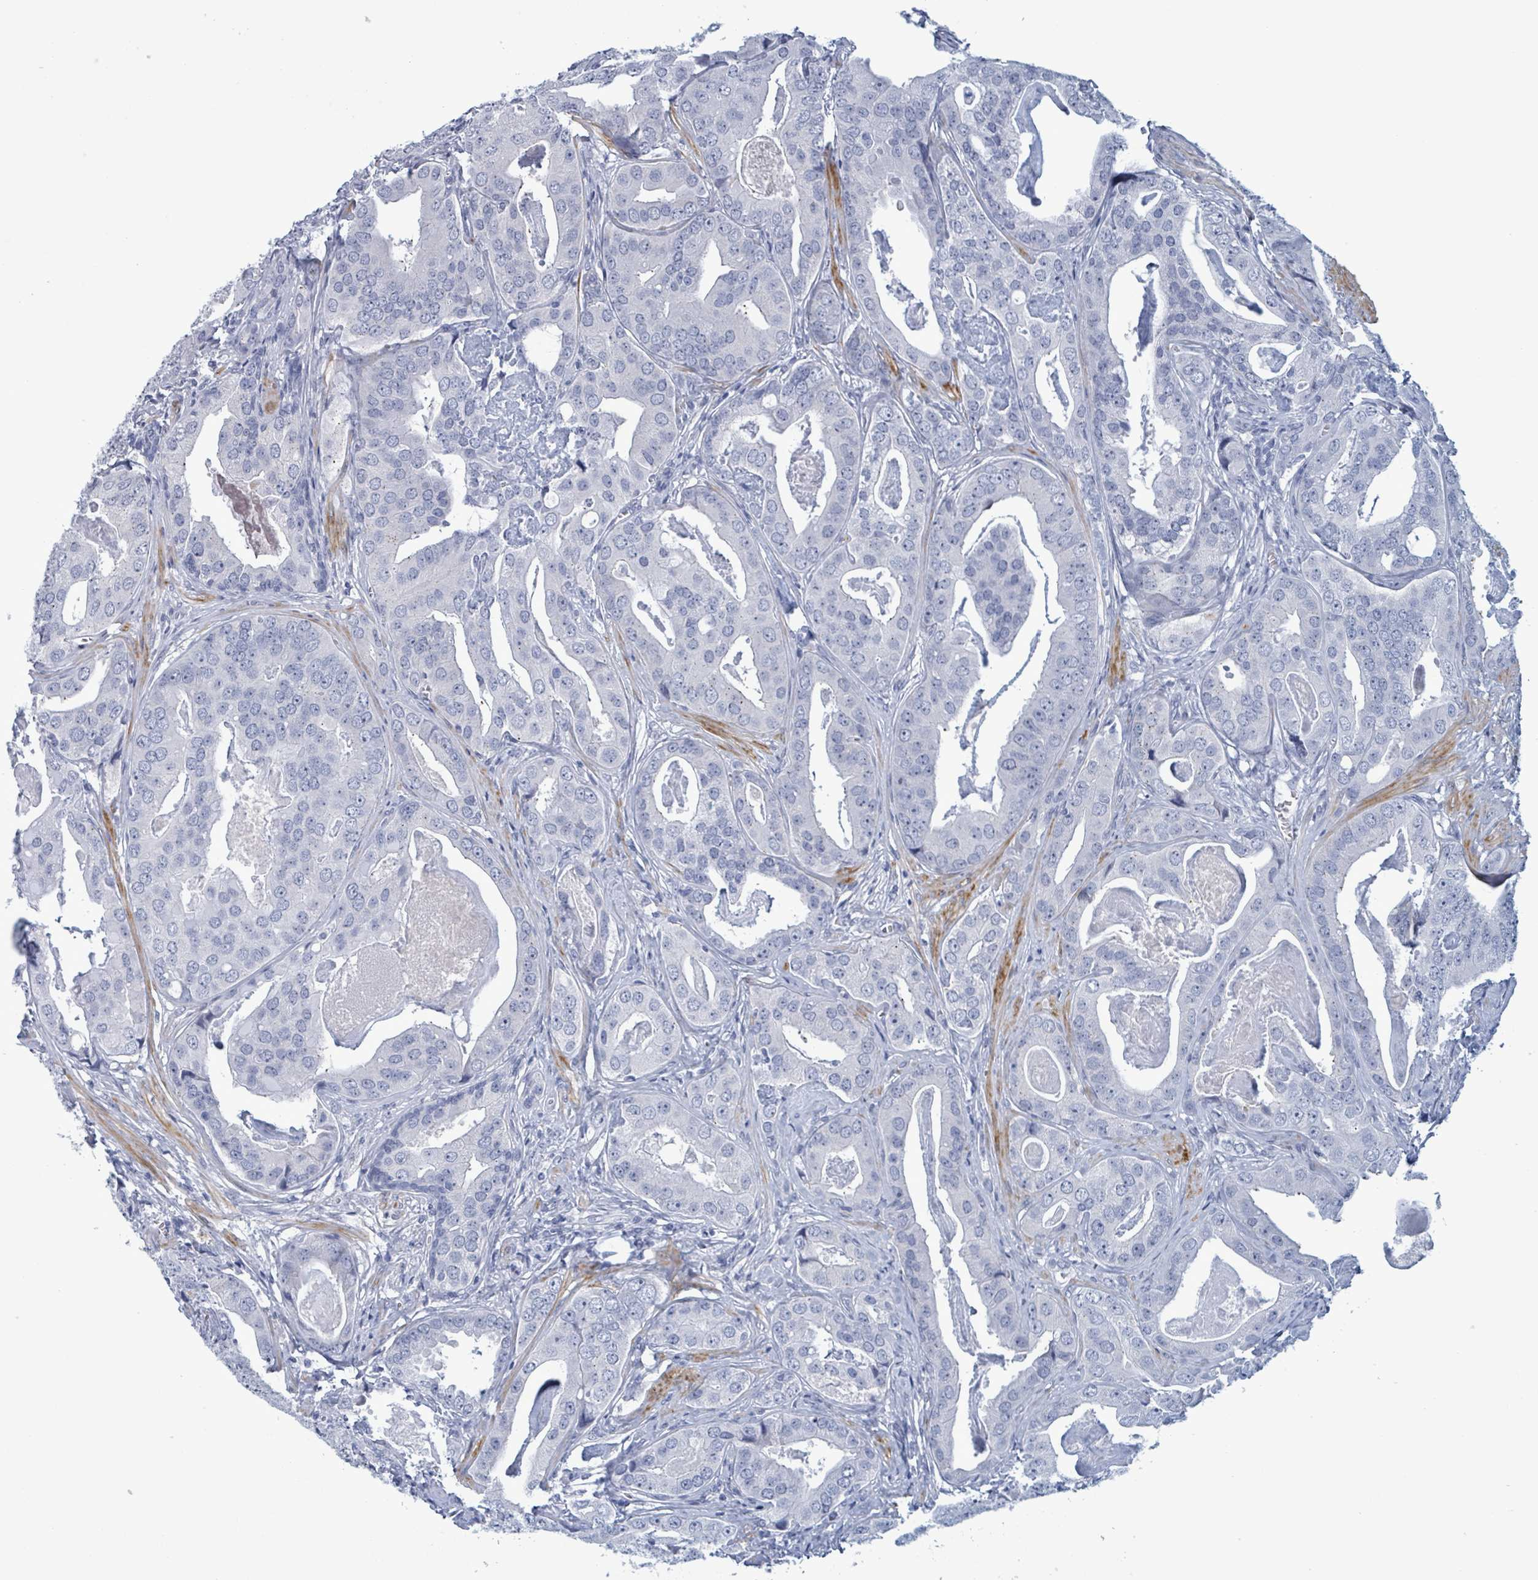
{"staining": {"intensity": "negative", "quantity": "none", "location": "none"}, "tissue": "prostate cancer", "cell_type": "Tumor cells", "image_type": "cancer", "snomed": [{"axis": "morphology", "description": "Adenocarcinoma, High grade"}, {"axis": "topography", "description": "Prostate"}], "caption": "This micrograph is of prostate adenocarcinoma (high-grade) stained with immunohistochemistry to label a protein in brown with the nuclei are counter-stained blue. There is no staining in tumor cells. (DAB immunohistochemistry, high magnification).", "gene": "ZNF771", "patient": {"sex": "male", "age": 71}}